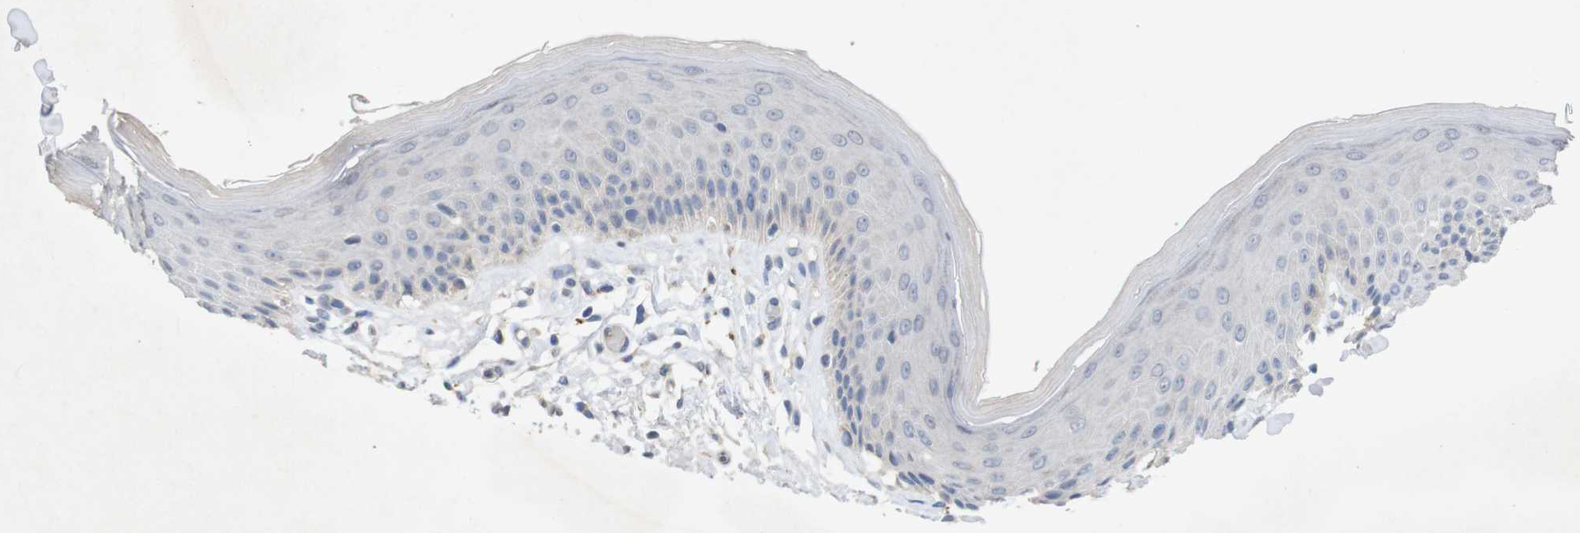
{"staining": {"intensity": "weak", "quantity": "<25%", "location": "cytoplasmic/membranous"}, "tissue": "skin", "cell_type": "Epidermal cells", "image_type": "normal", "snomed": [{"axis": "morphology", "description": "Normal tissue, NOS"}, {"axis": "topography", "description": "Vulva"}], "caption": "Immunohistochemistry of normal skin exhibits no positivity in epidermal cells. (DAB (3,3'-diaminobenzidine) immunohistochemistry (IHC), high magnification).", "gene": "BCAR3", "patient": {"sex": "female", "age": 73}}